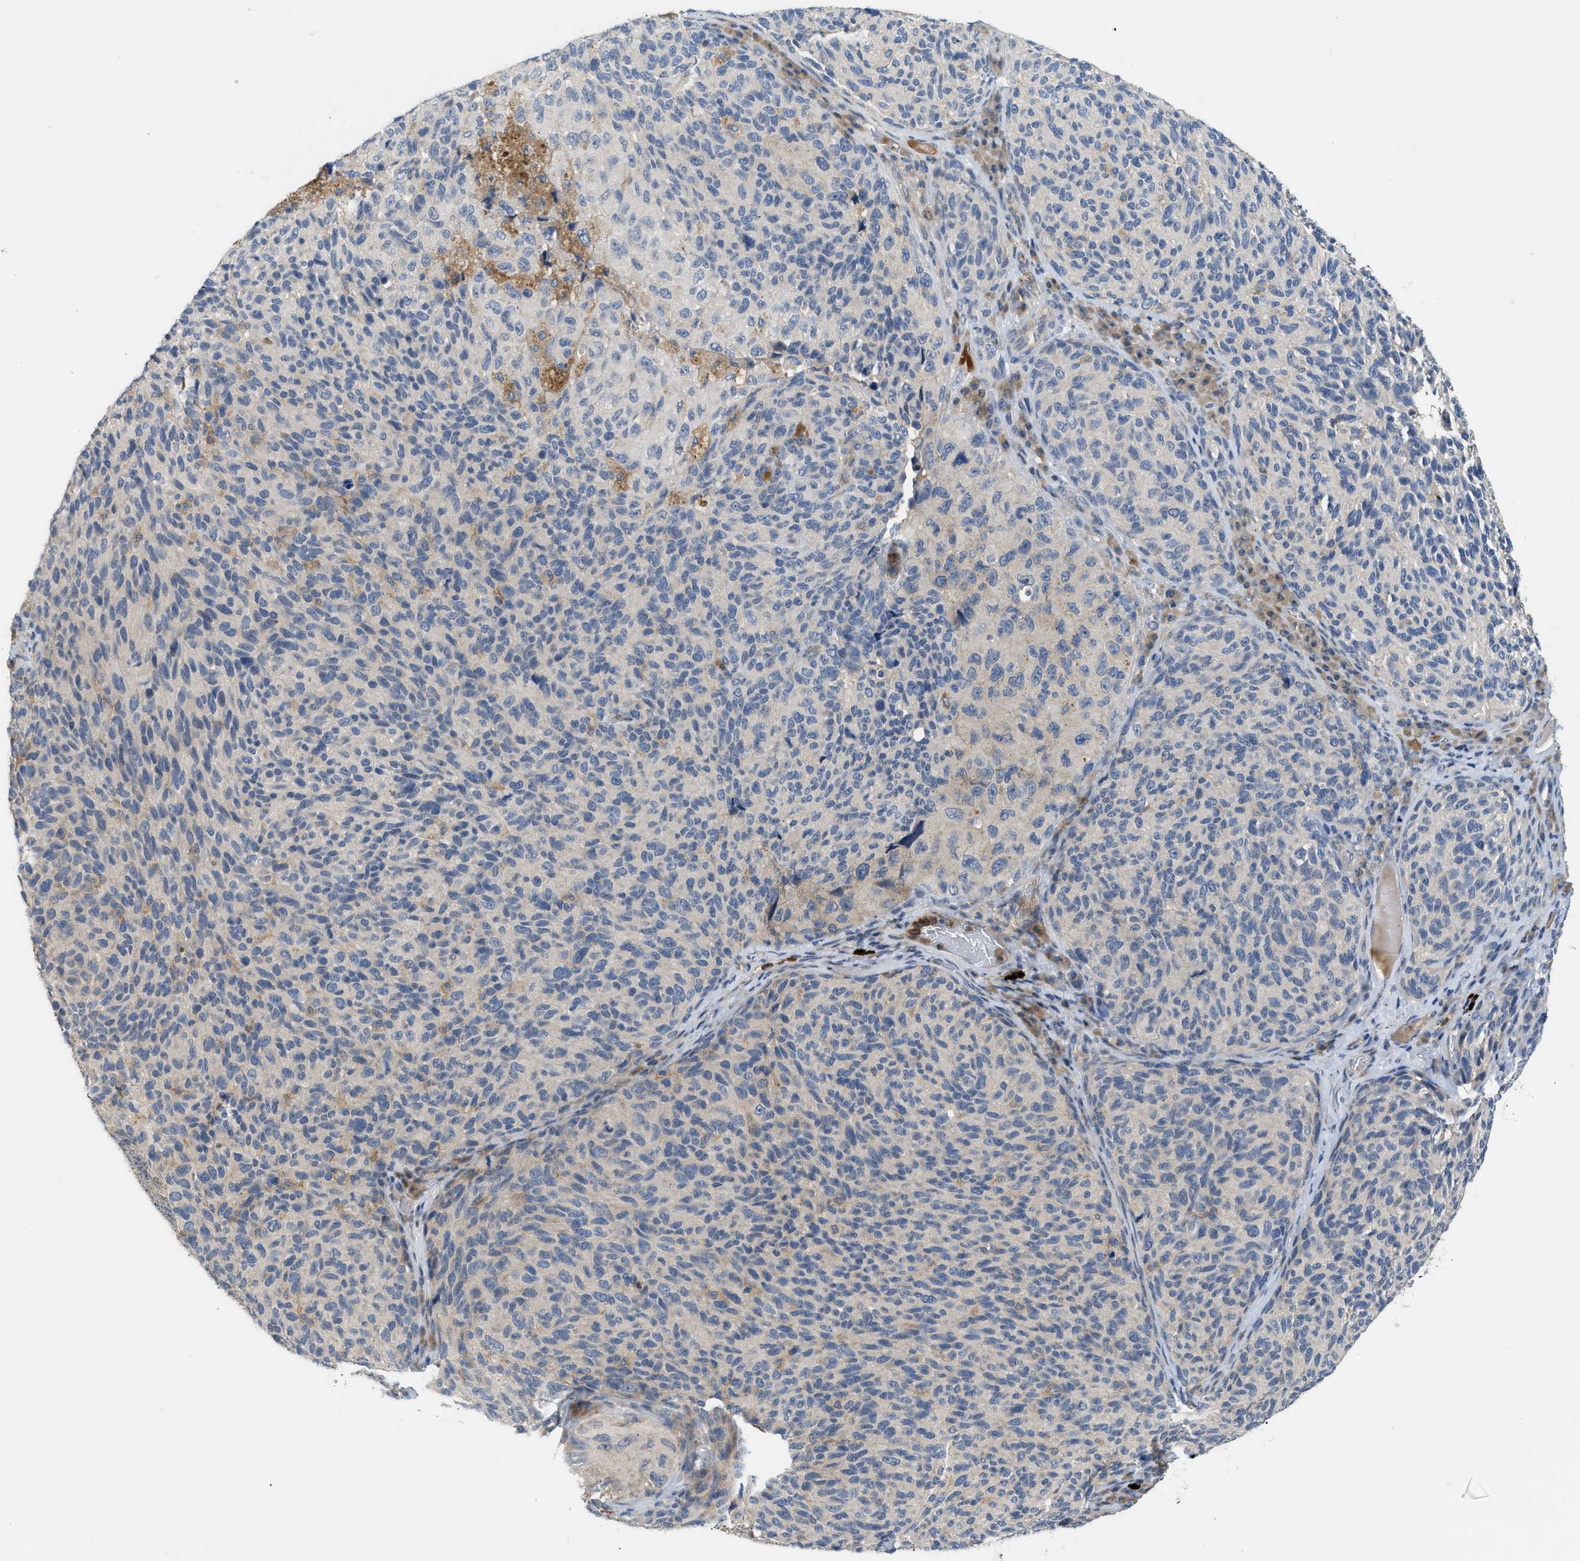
{"staining": {"intensity": "weak", "quantity": "25%-75%", "location": "cytoplasmic/membranous"}, "tissue": "melanoma", "cell_type": "Tumor cells", "image_type": "cancer", "snomed": [{"axis": "morphology", "description": "Malignant melanoma, NOS"}, {"axis": "topography", "description": "Skin"}], "caption": "Malignant melanoma tissue exhibits weak cytoplasmic/membranous staining in approximately 25%-75% of tumor cells, visualized by immunohistochemistry.", "gene": "RHBDF2", "patient": {"sex": "female", "age": 73}}